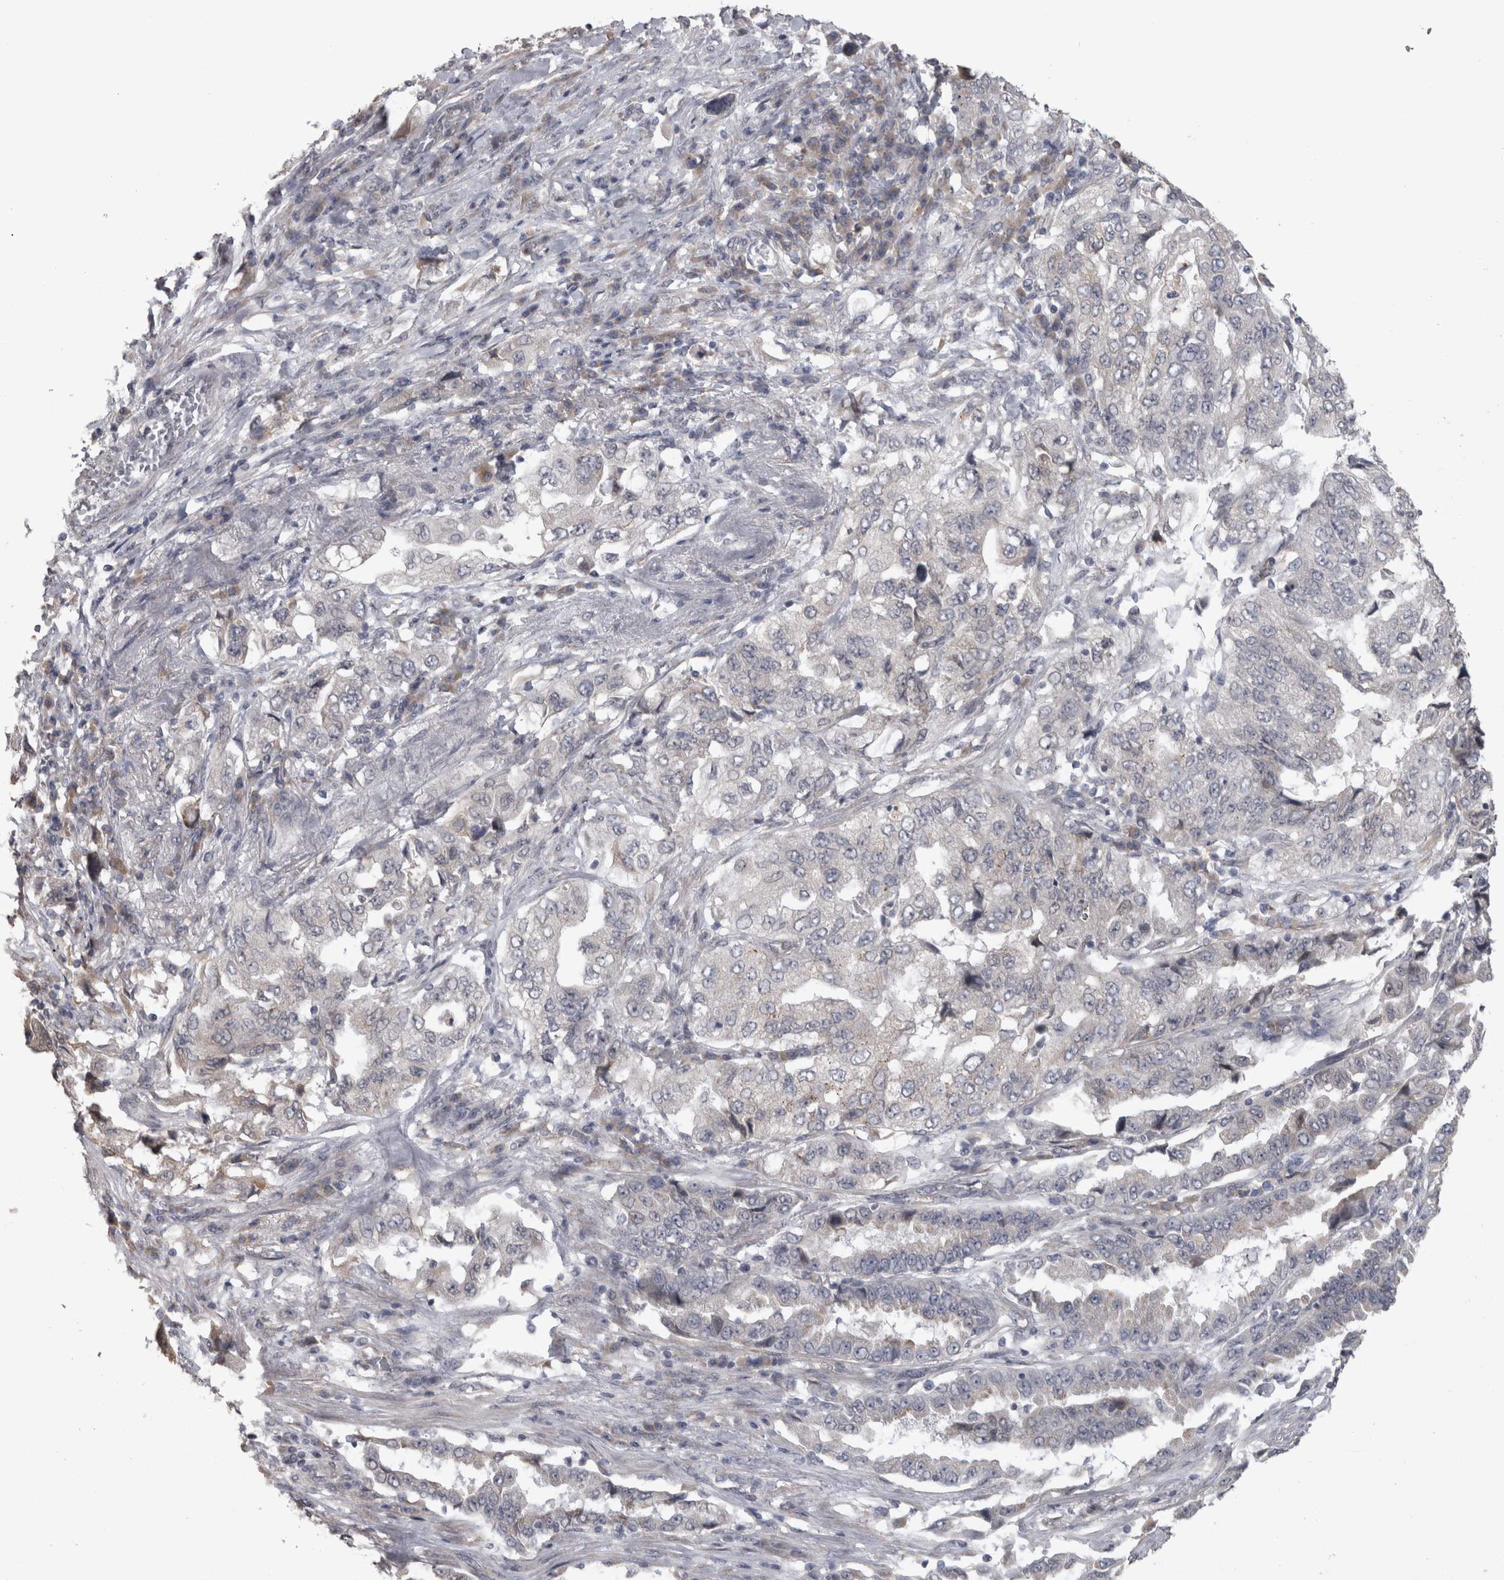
{"staining": {"intensity": "negative", "quantity": "none", "location": "none"}, "tissue": "lung cancer", "cell_type": "Tumor cells", "image_type": "cancer", "snomed": [{"axis": "morphology", "description": "Adenocarcinoma, NOS"}, {"axis": "topography", "description": "Lung"}], "caption": "DAB (3,3'-diaminobenzidine) immunohistochemical staining of lung cancer (adenocarcinoma) demonstrates no significant positivity in tumor cells. (DAB (3,3'-diaminobenzidine) IHC visualized using brightfield microscopy, high magnification).", "gene": "RAB29", "patient": {"sex": "female", "age": 51}}